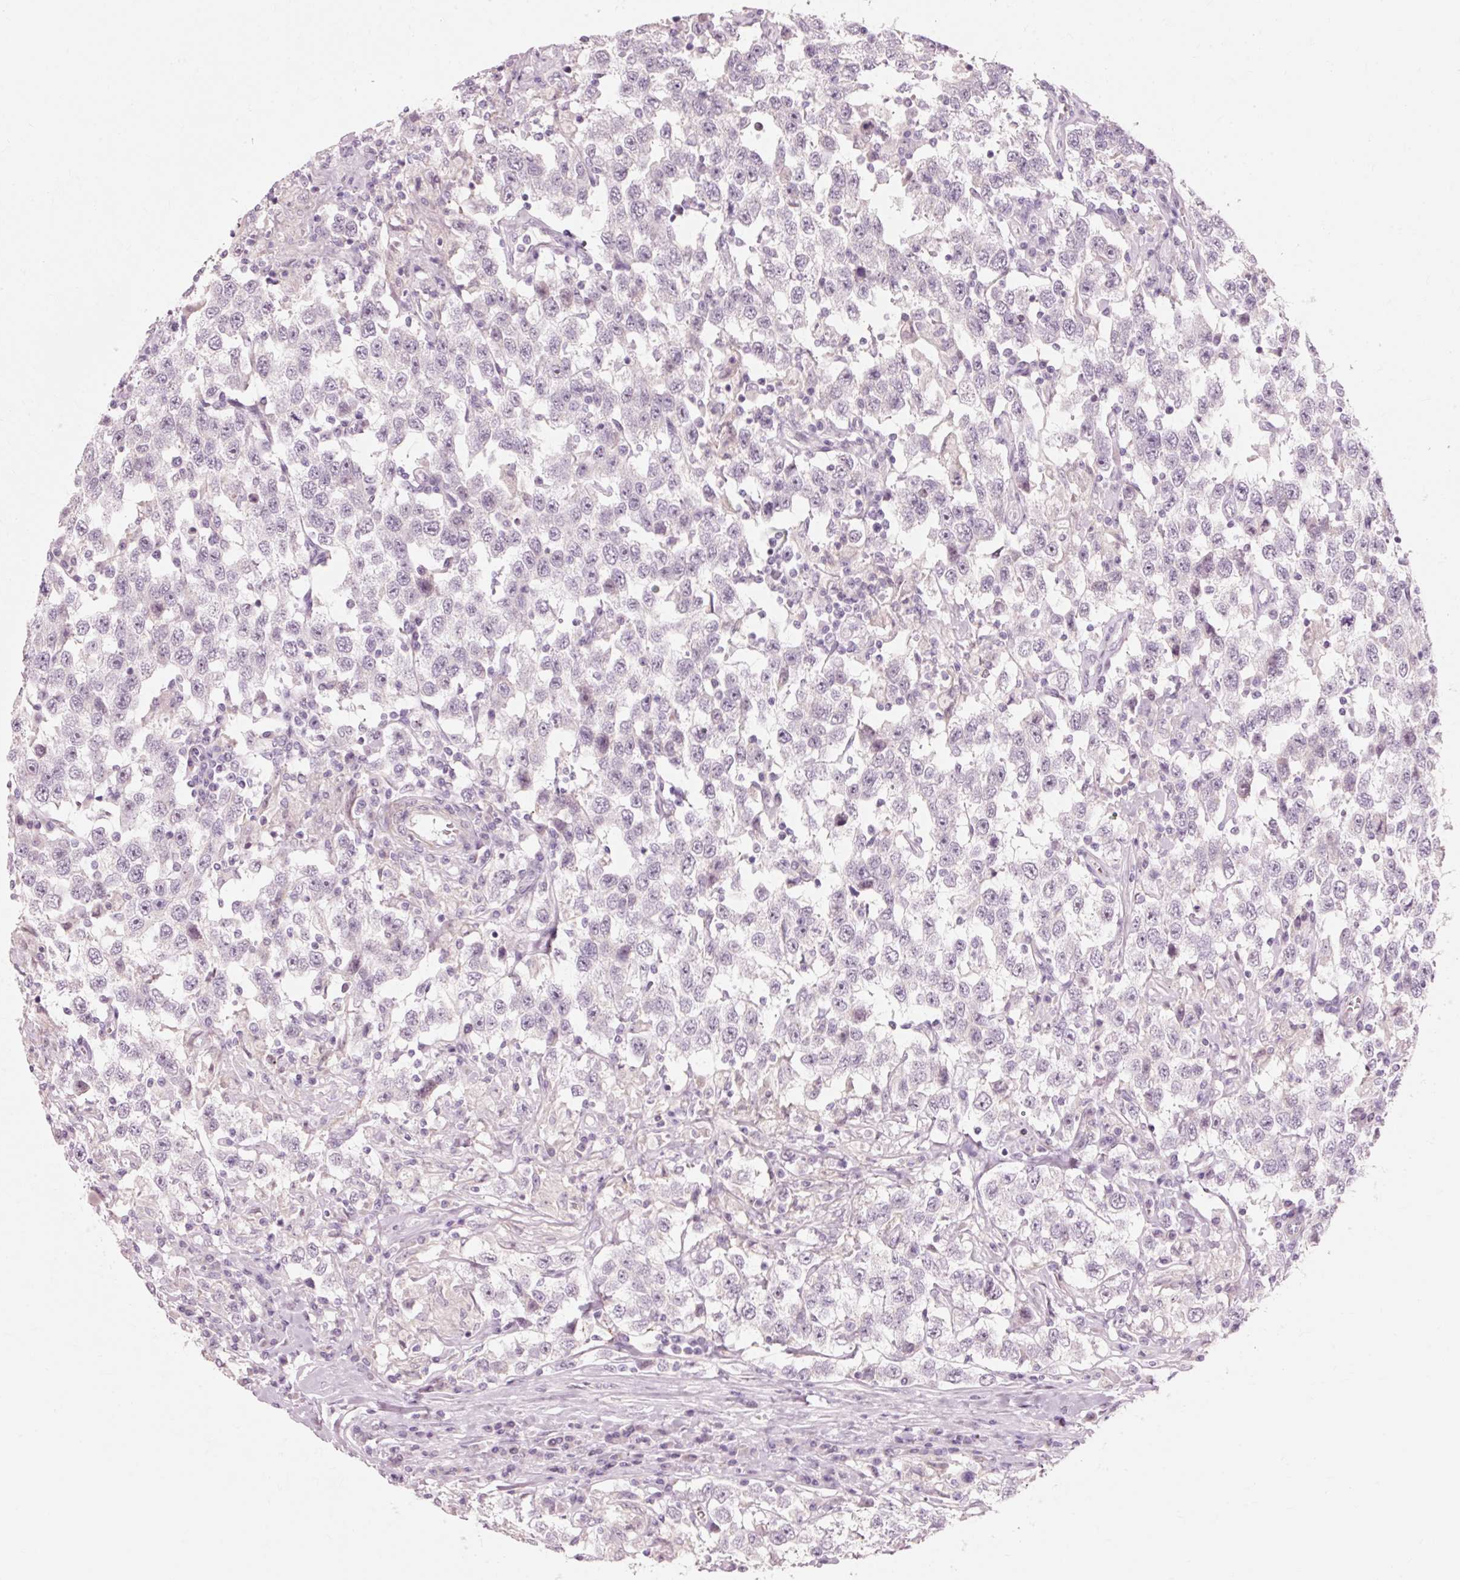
{"staining": {"intensity": "negative", "quantity": "none", "location": "none"}, "tissue": "testis cancer", "cell_type": "Tumor cells", "image_type": "cancer", "snomed": [{"axis": "morphology", "description": "Seminoma, NOS"}, {"axis": "topography", "description": "Testis"}], "caption": "Testis cancer was stained to show a protein in brown. There is no significant positivity in tumor cells. (Brightfield microscopy of DAB IHC at high magnification).", "gene": "TRIM73", "patient": {"sex": "male", "age": 41}}